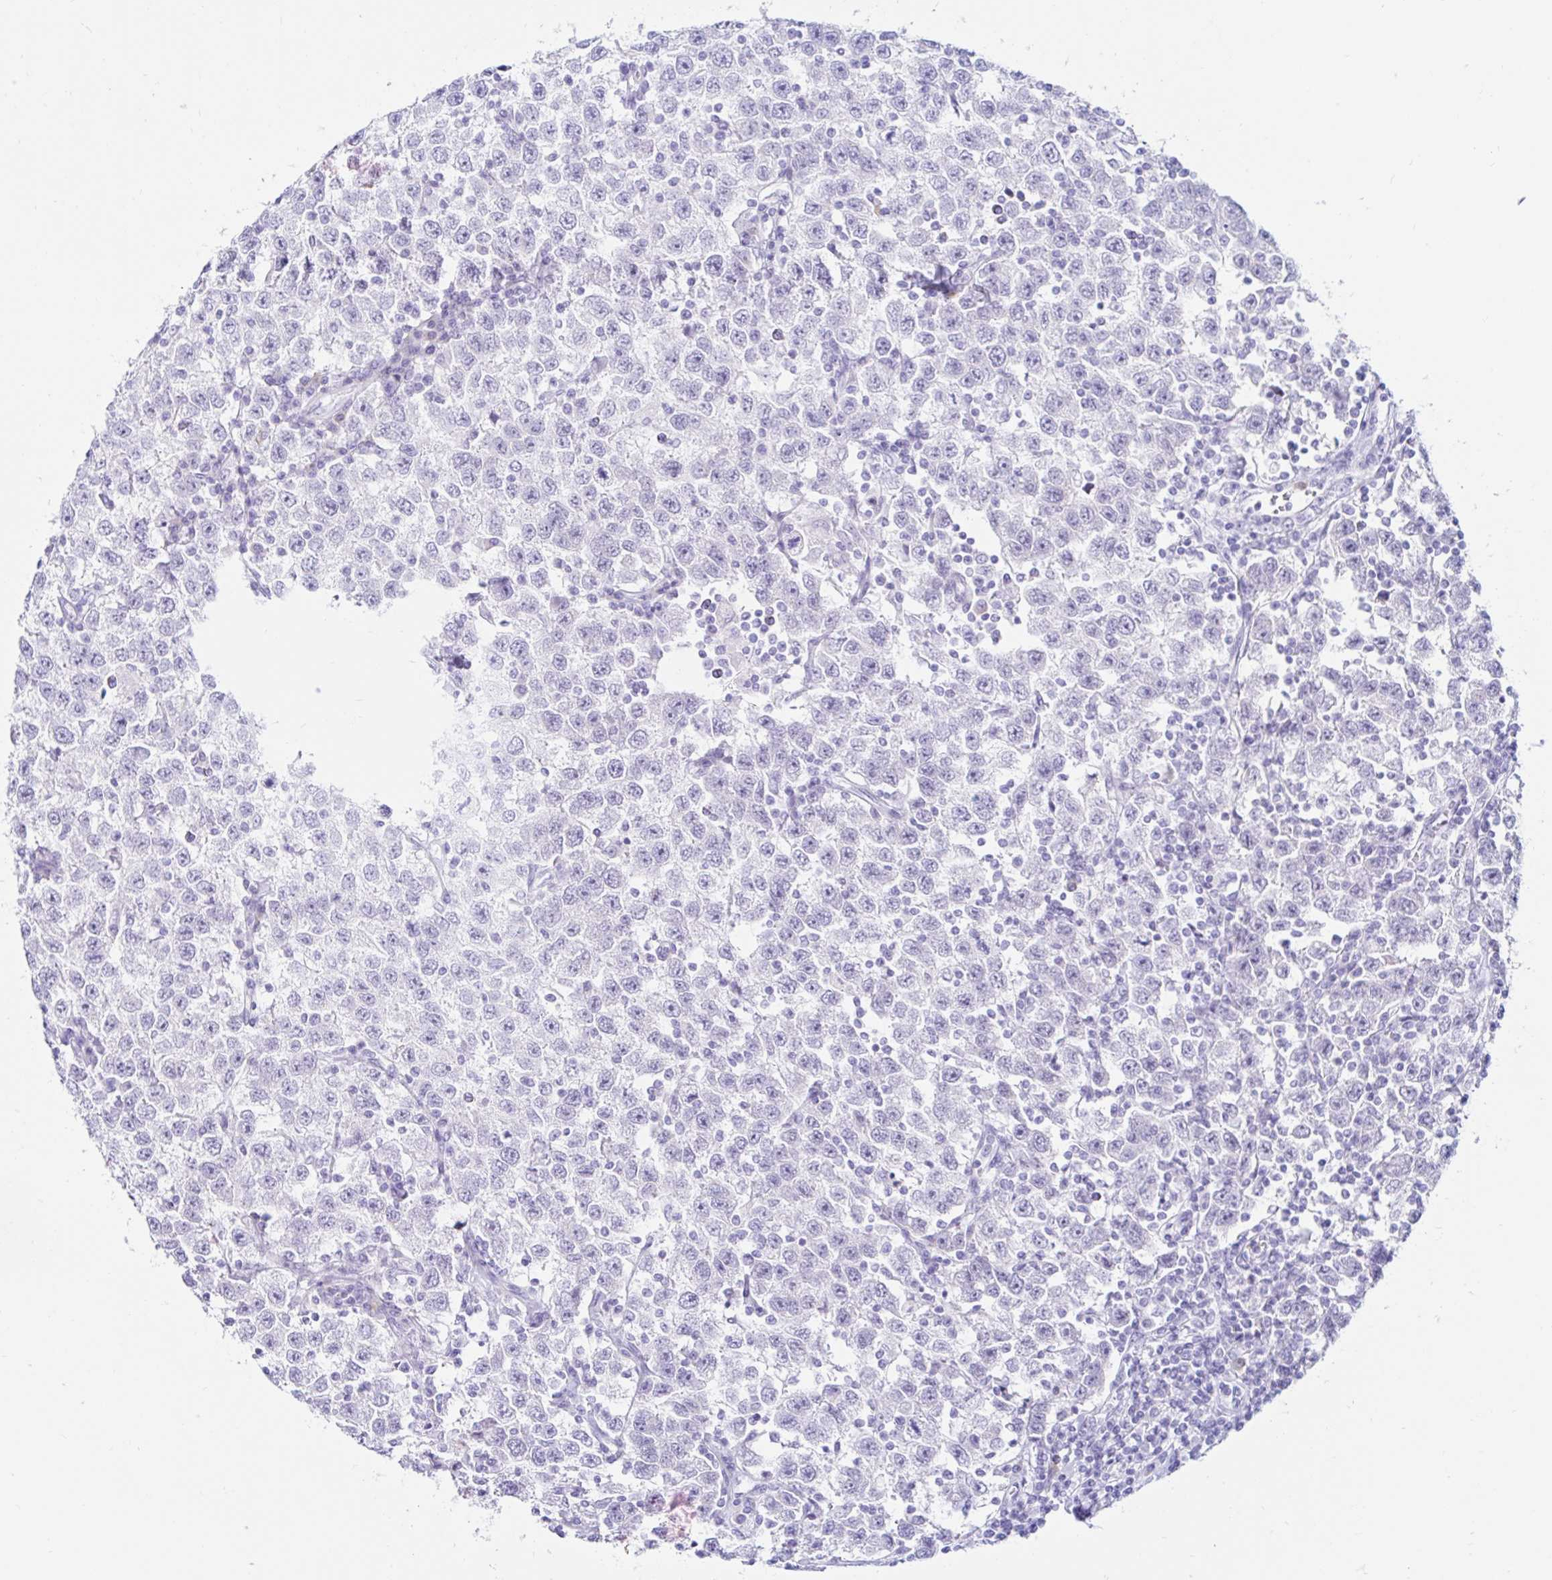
{"staining": {"intensity": "negative", "quantity": "none", "location": "none"}, "tissue": "testis cancer", "cell_type": "Tumor cells", "image_type": "cancer", "snomed": [{"axis": "morphology", "description": "Seminoma, NOS"}, {"axis": "topography", "description": "Testis"}], "caption": "Histopathology image shows no protein expression in tumor cells of testis cancer (seminoma) tissue.", "gene": "BEST1", "patient": {"sex": "male", "age": 41}}